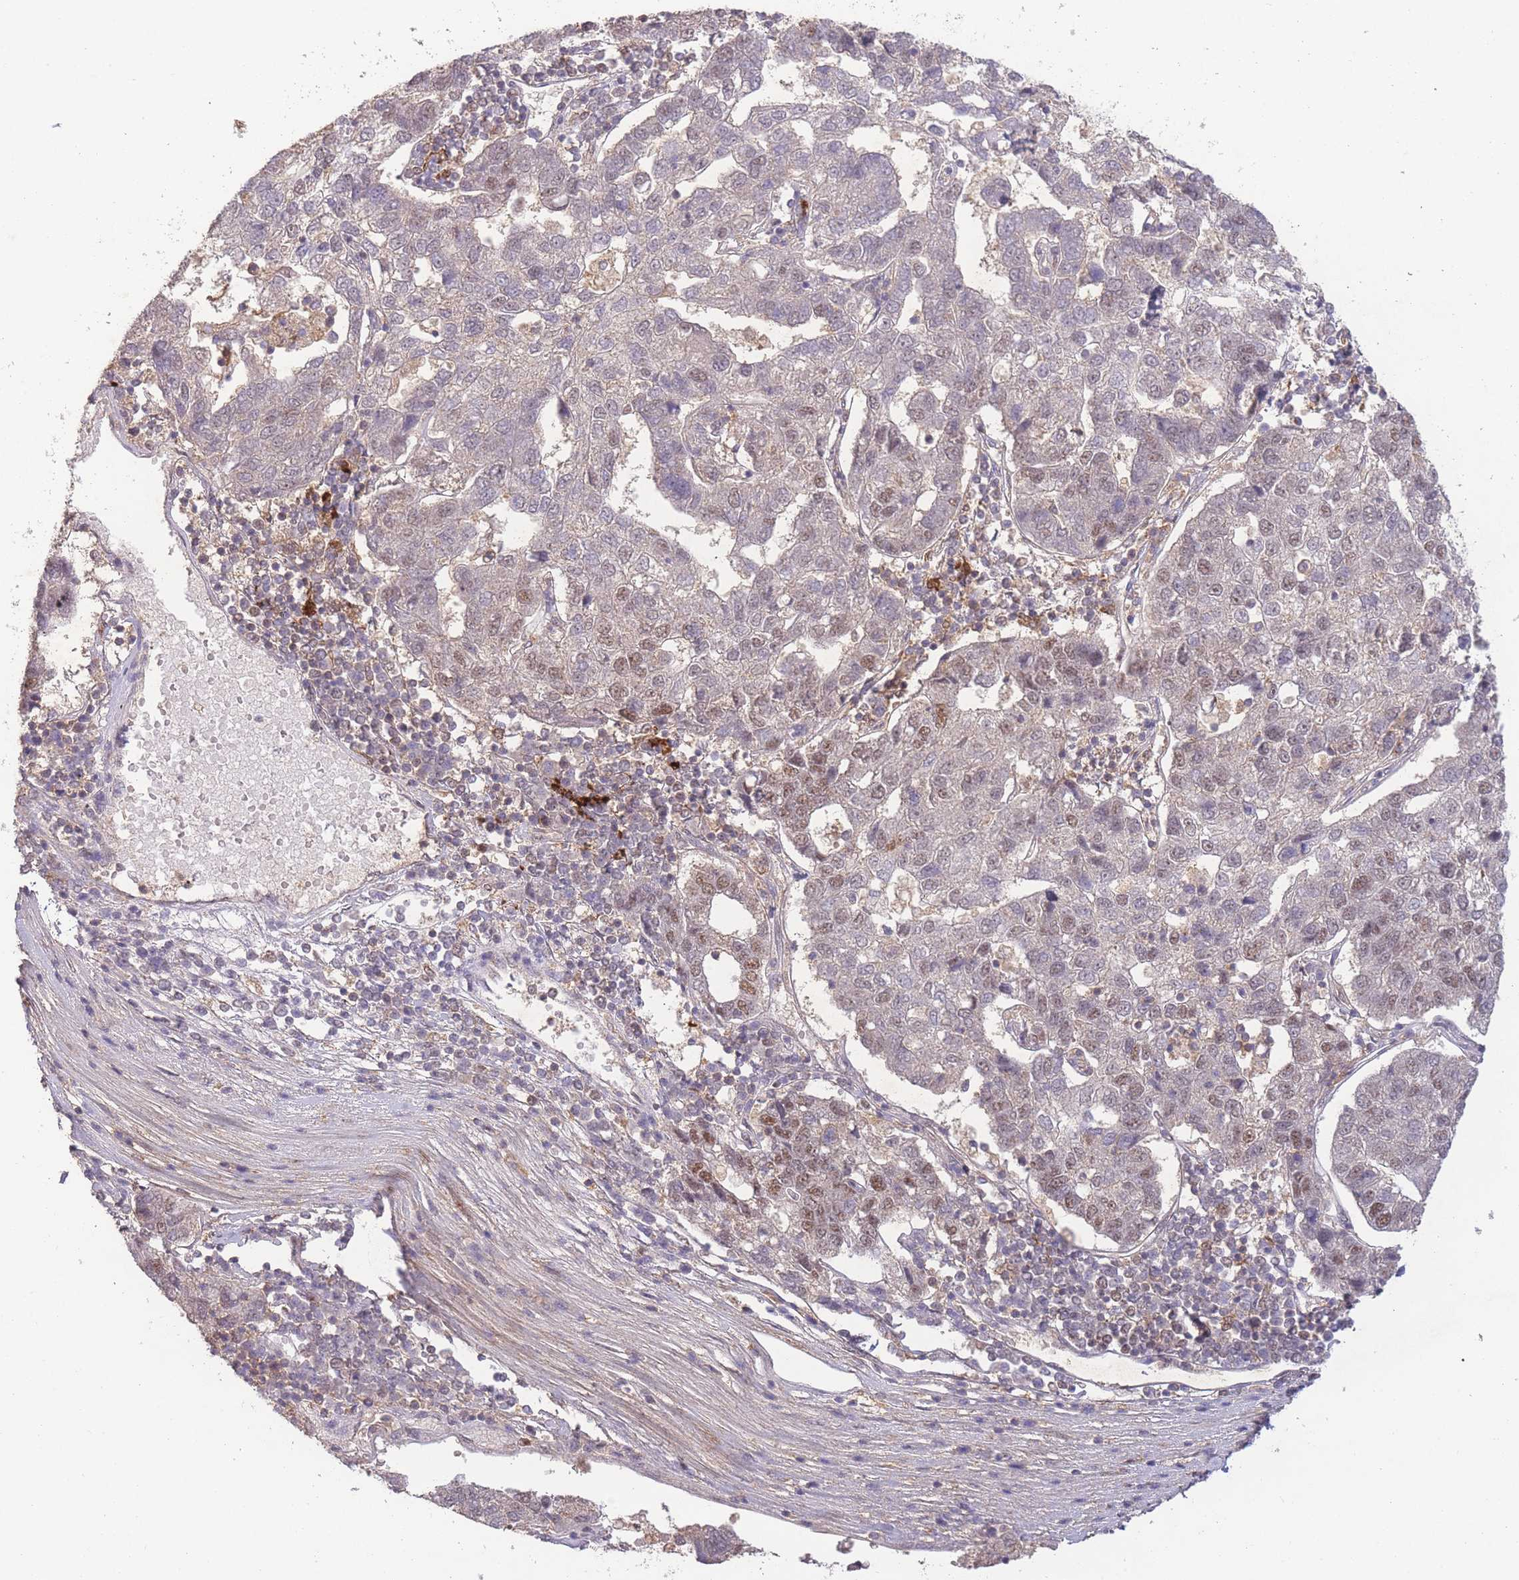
{"staining": {"intensity": "weak", "quantity": "<25%", "location": "nuclear"}, "tissue": "pancreatic cancer", "cell_type": "Tumor cells", "image_type": "cancer", "snomed": [{"axis": "morphology", "description": "Adenocarcinoma, NOS"}, {"axis": "topography", "description": "Pancreas"}], "caption": "Human pancreatic adenocarcinoma stained for a protein using IHC demonstrates no expression in tumor cells.", "gene": "RNF144B", "patient": {"sex": "female", "age": 61}}